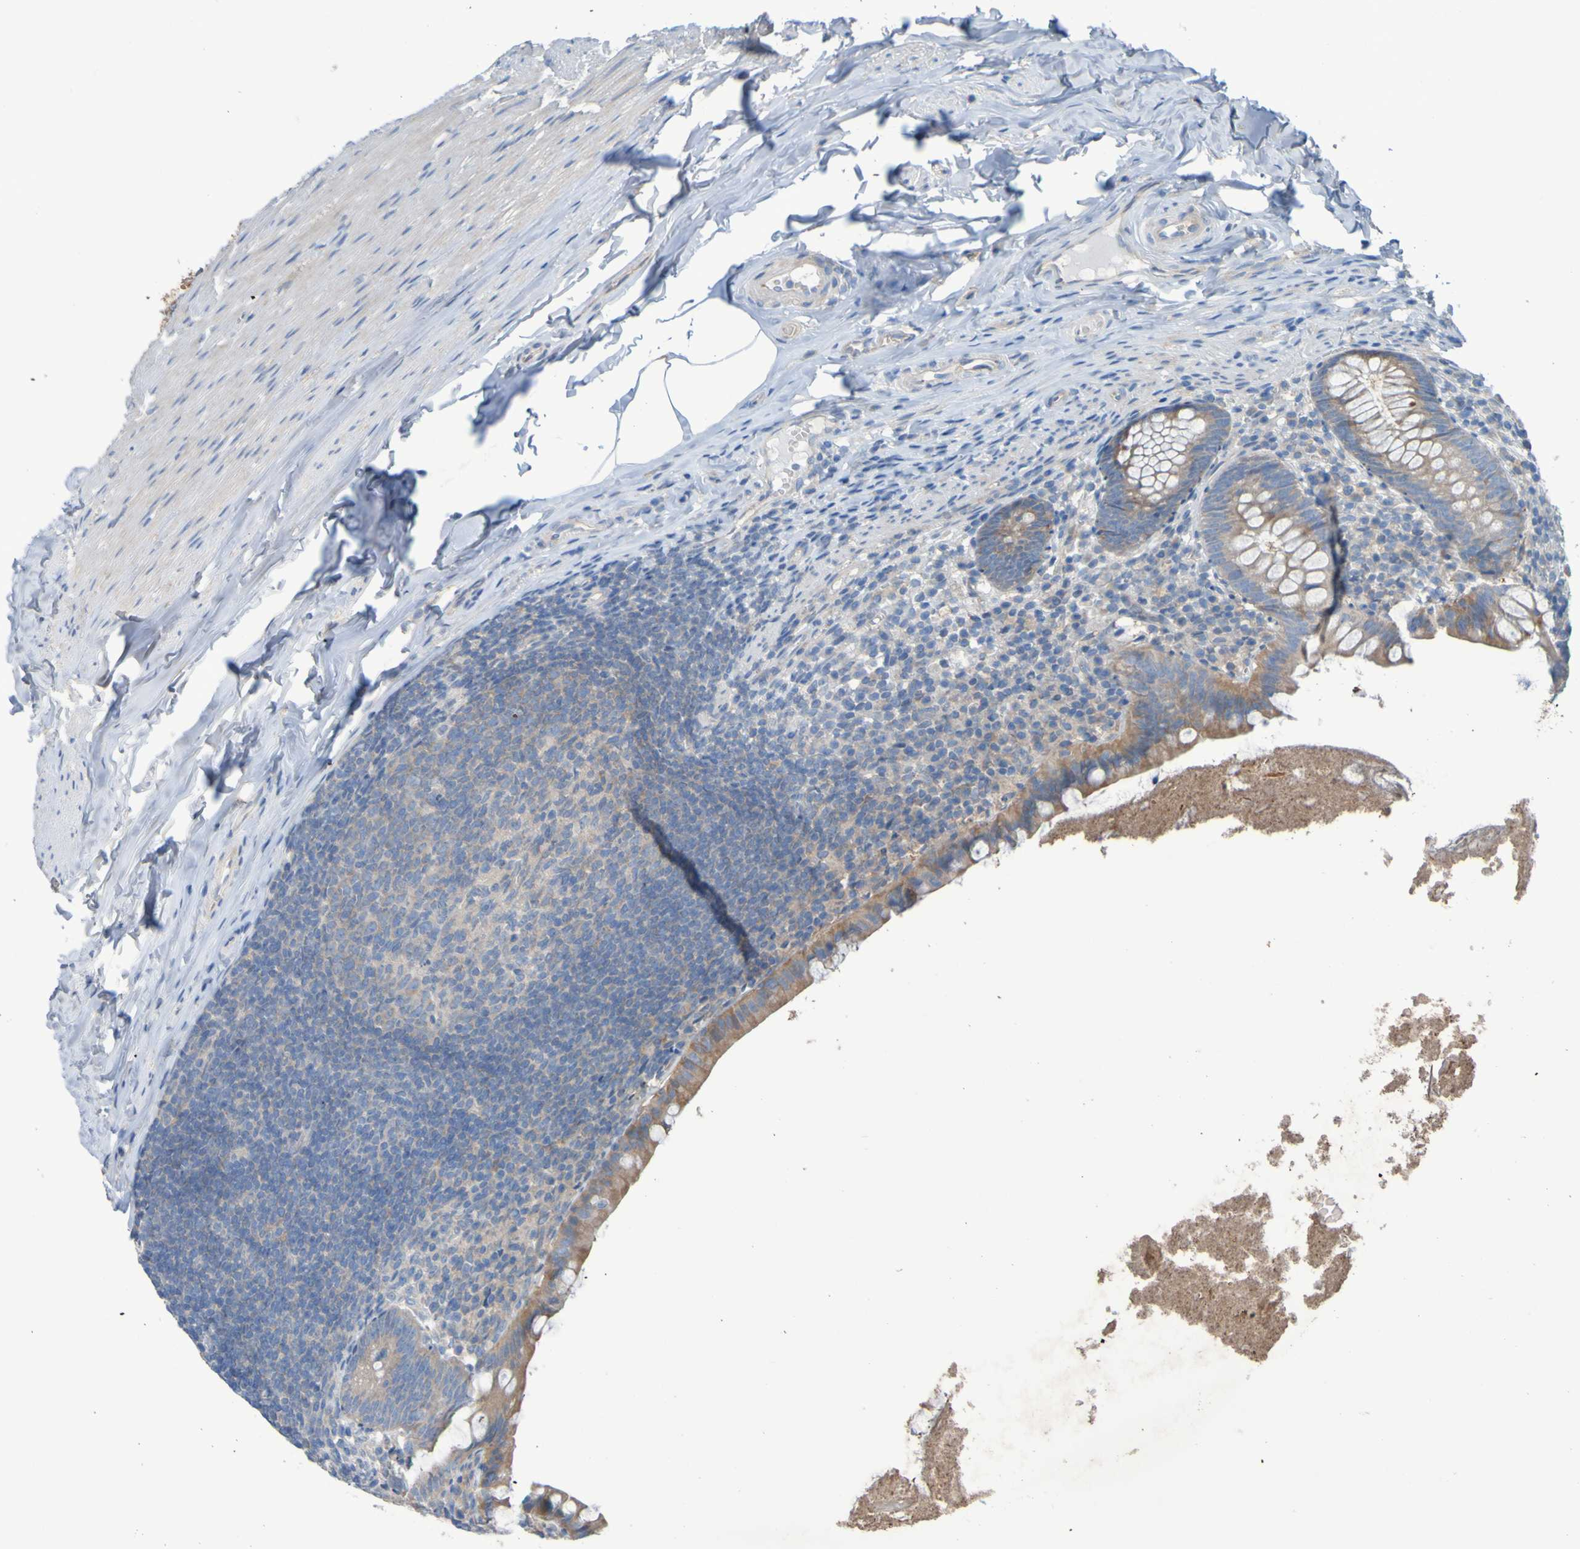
{"staining": {"intensity": "moderate", "quantity": ">75%", "location": "cytoplasmic/membranous"}, "tissue": "appendix", "cell_type": "Glandular cells", "image_type": "normal", "snomed": [{"axis": "morphology", "description": "Normal tissue, NOS"}, {"axis": "topography", "description": "Appendix"}], "caption": "The immunohistochemical stain highlights moderate cytoplasmic/membranous staining in glandular cells of normal appendix. (Brightfield microscopy of DAB IHC at high magnification).", "gene": "NPRL3", "patient": {"sex": "male", "age": 52}}